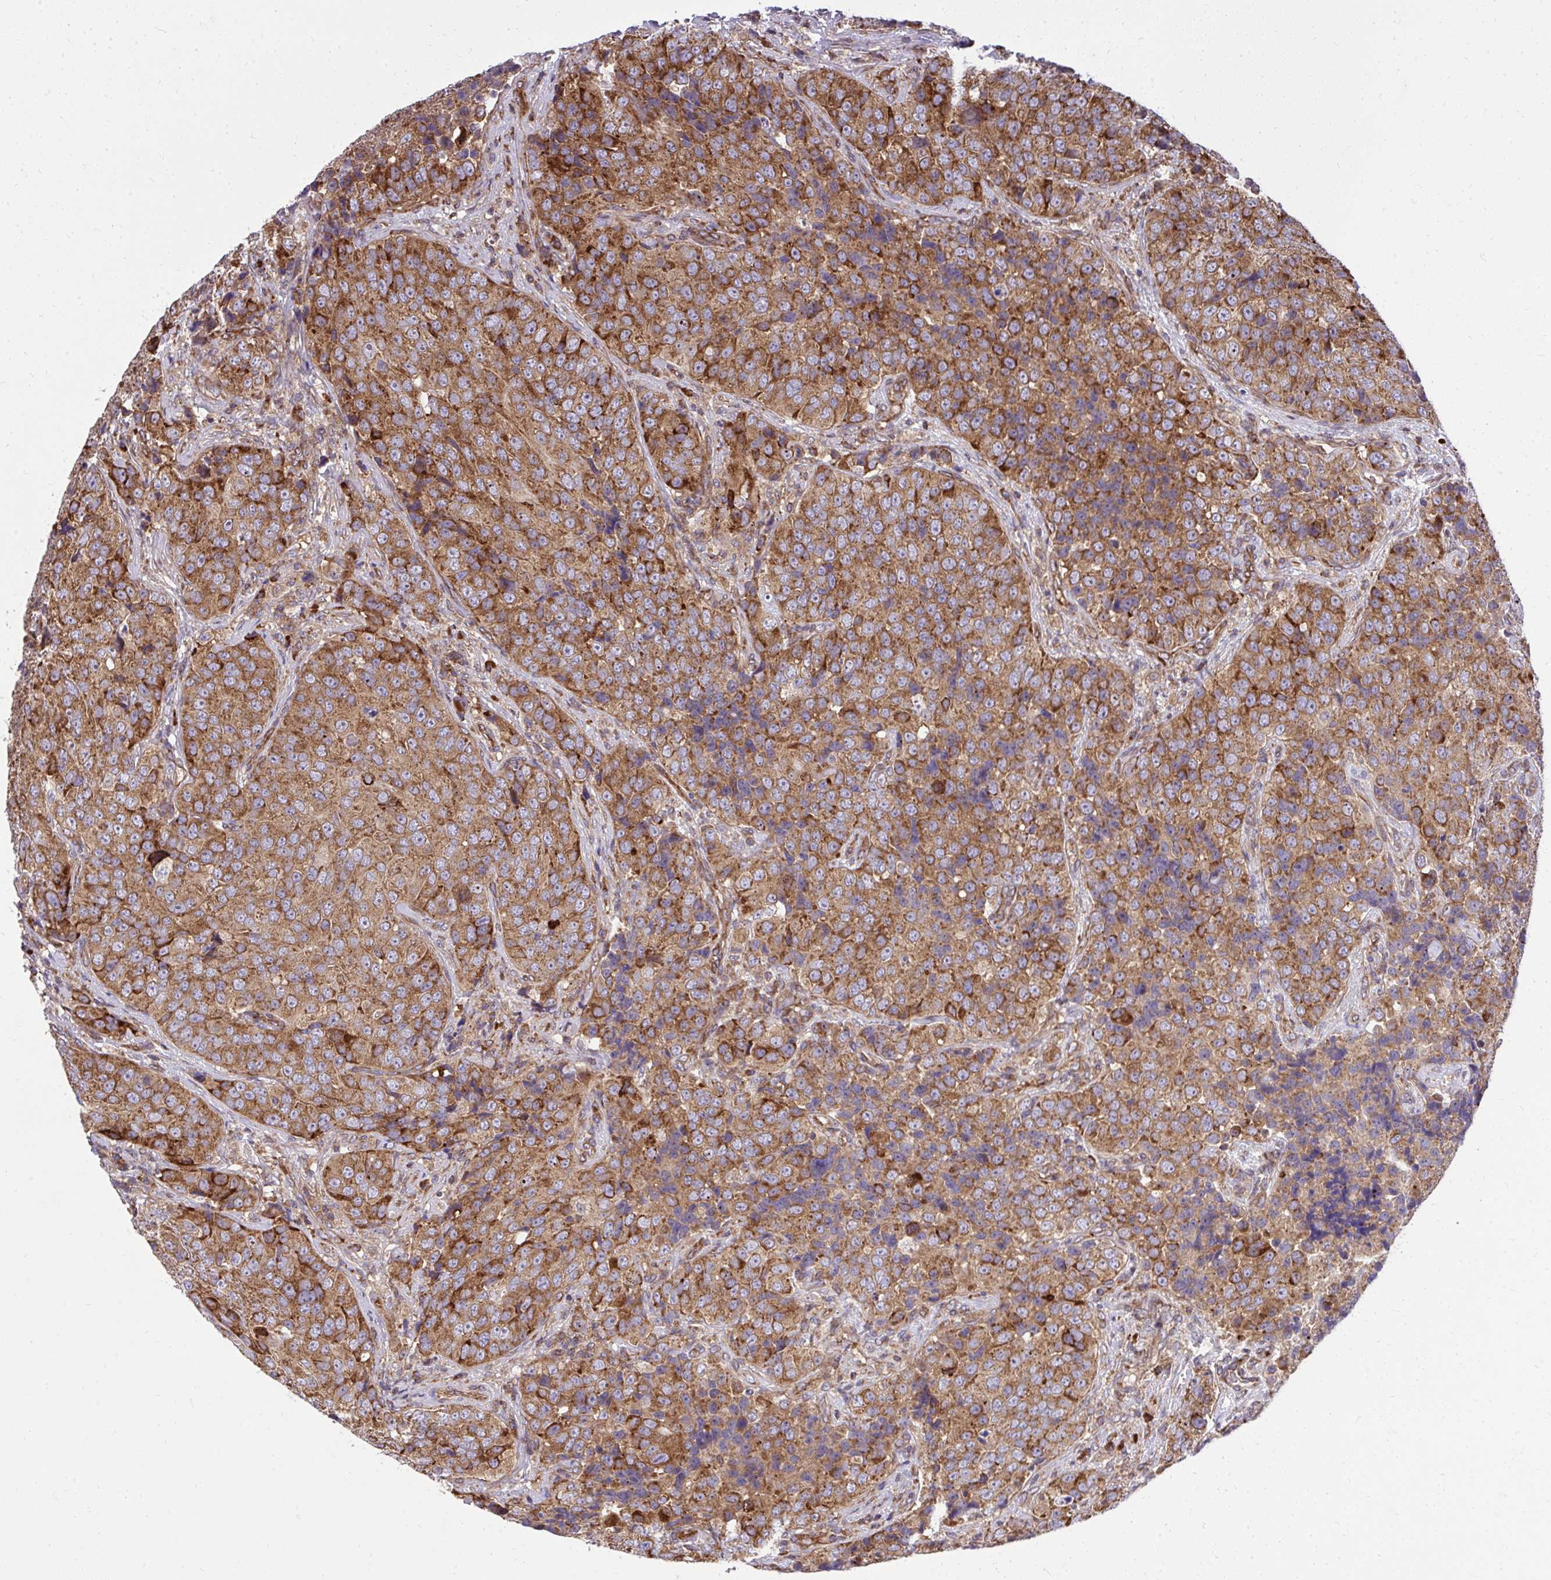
{"staining": {"intensity": "strong", "quantity": ">75%", "location": "cytoplasmic/membranous"}, "tissue": "urothelial cancer", "cell_type": "Tumor cells", "image_type": "cancer", "snomed": [{"axis": "morphology", "description": "Urothelial carcinoma, NOS"}, {"axis": "topography", "description": "Urinary bladder"}], "caption": "Tumor cells reveal strong cytoplasmic/membranous positivity in about >75% of cells in transitional cell carcinoma.", "gene": "NMNAT3", "patient": {"sex": "male", "age": 52}}